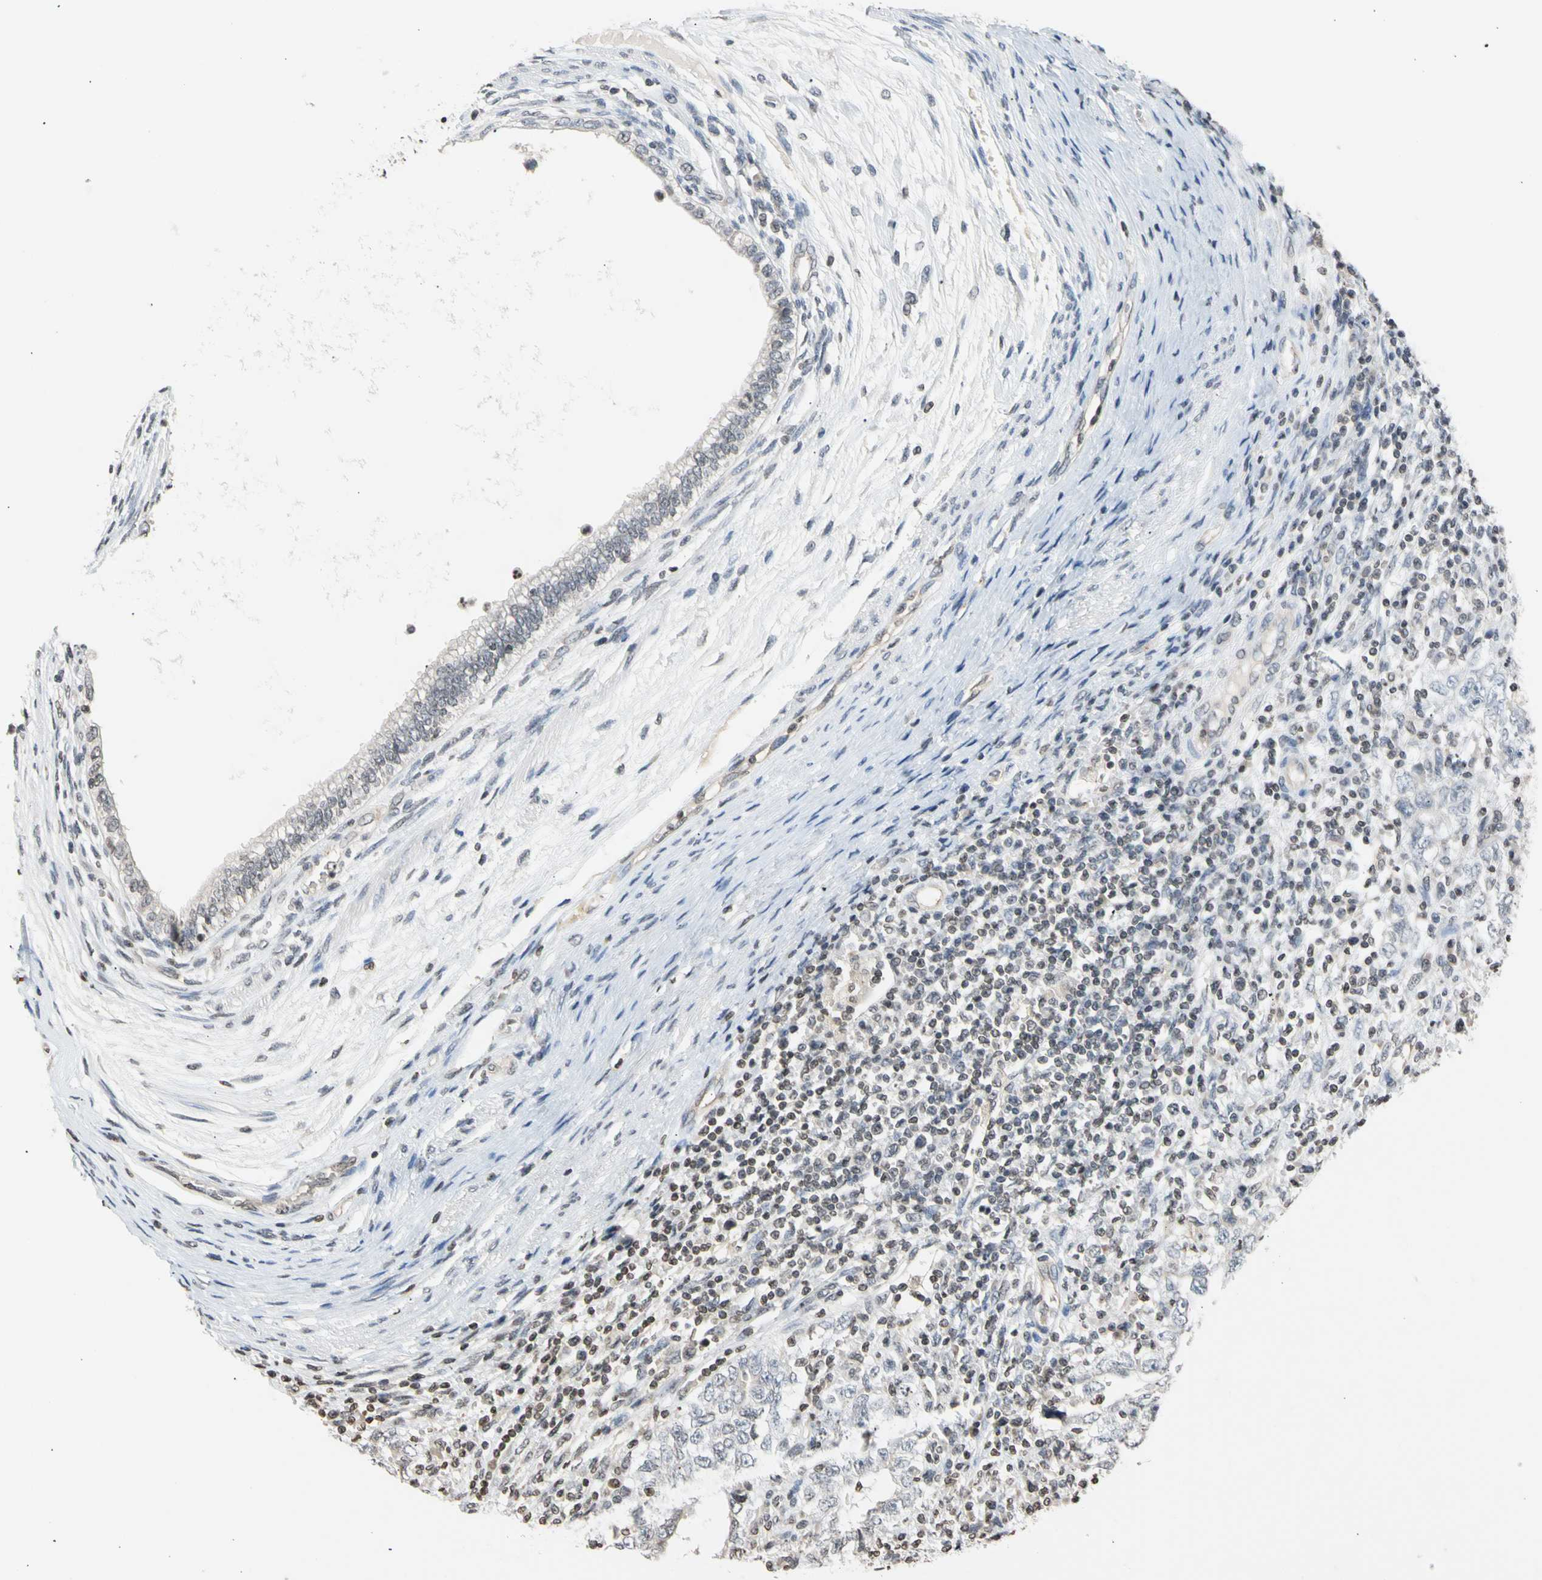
{"staining": {"intensity": "negative", "quantity": "none", "location": "none"}, "tissue": "testis cancer", "cell_type": "Tumor cells", "image_type": "cancer", "snomed": [{"axis": "morphology", "description": "Carcinoma, Embryonal, NOS"}, {"axis": "topography", "description": "Testis"}], "caption": "This is a histopathology image of IHC staining of testis cancer, which shows no expression in tumor cells.", "gene": "GPX4", "patient": {"sex": "male", "age": 26}}